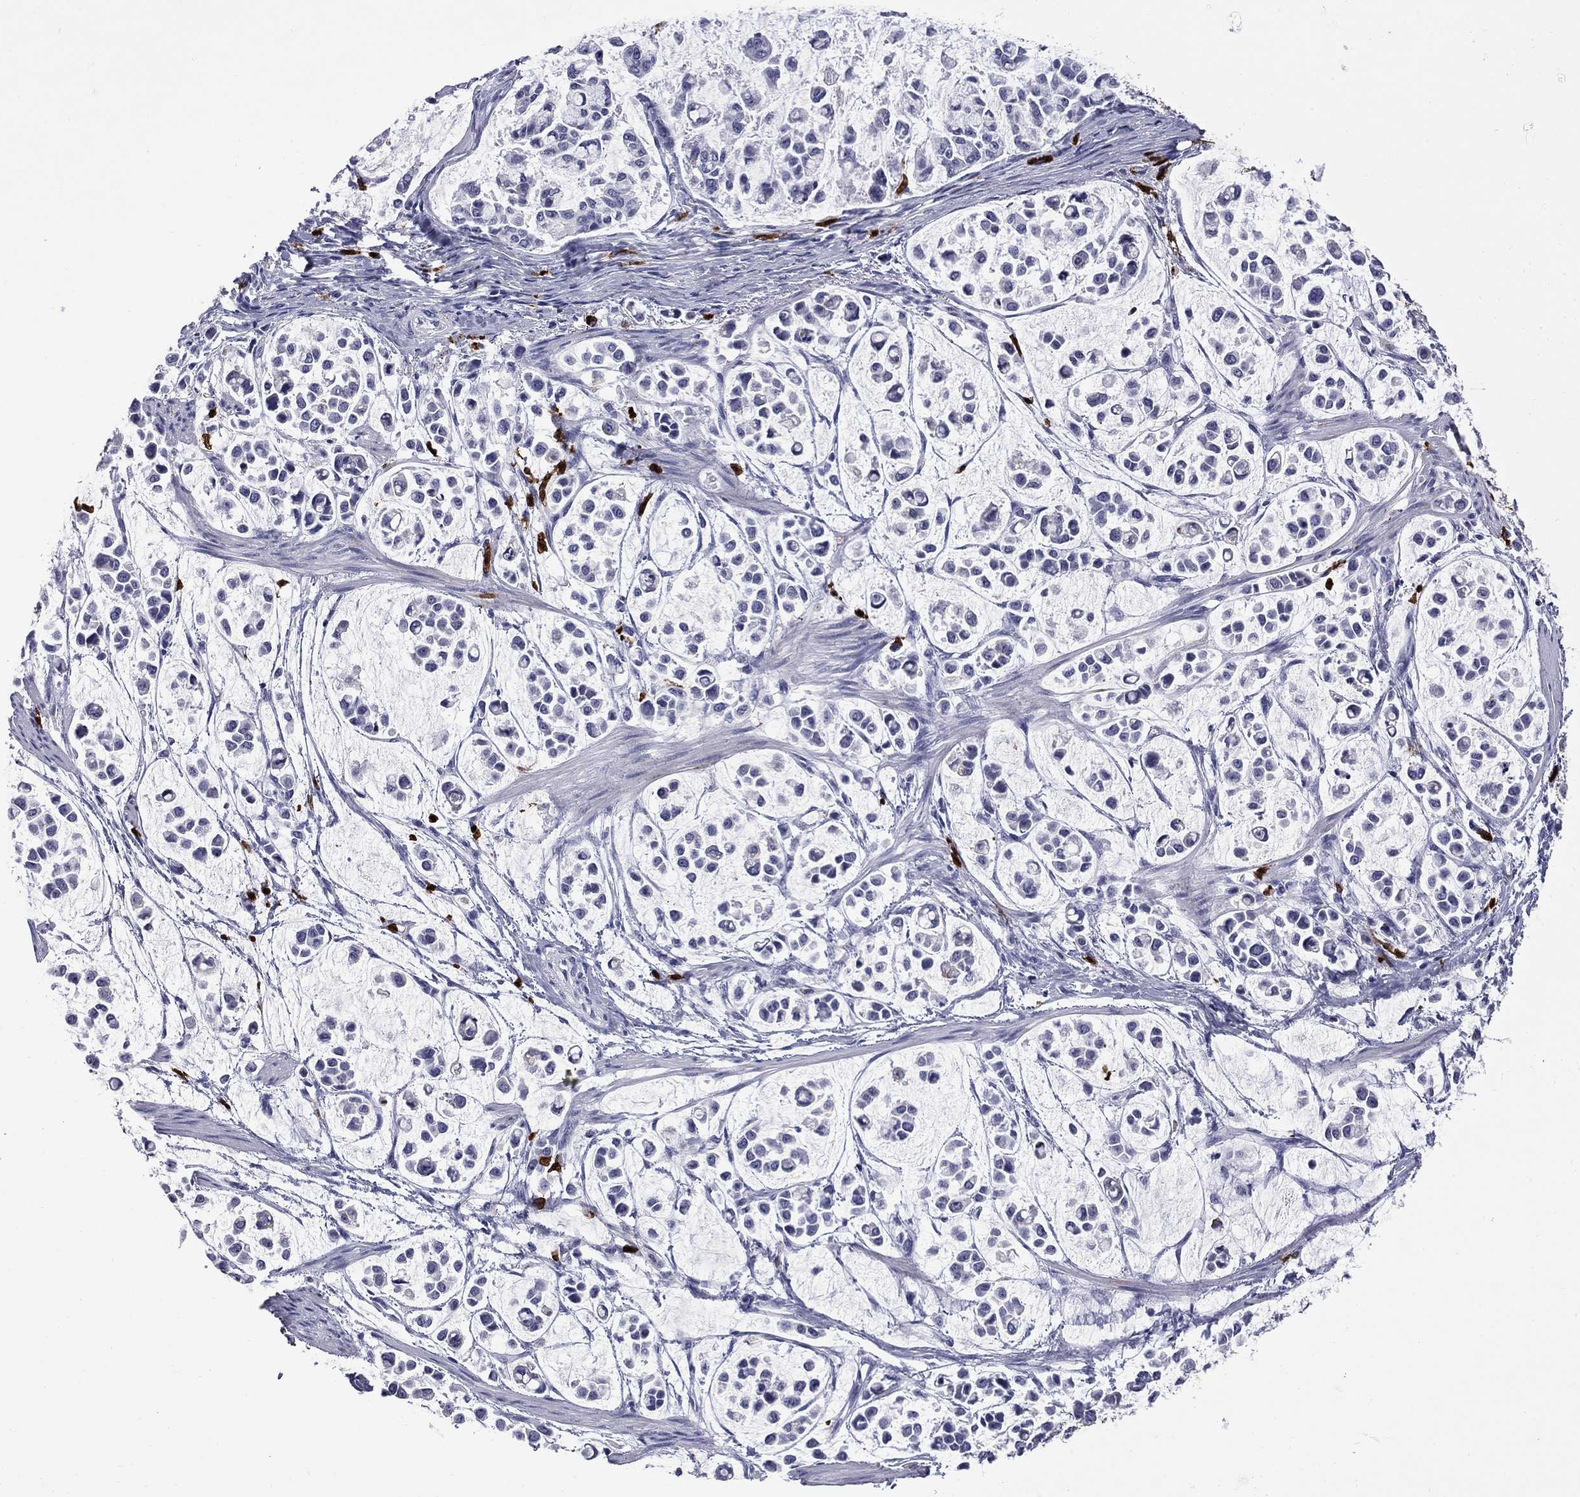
{"staining": {"intensity": "negative", "quantity": "none", "location": "none"}, "tissue": "stomach cancer", "cell_type": "Tumor cells", "image_type": "cancer", "snomed": [{"axis": "morphology", "description": "Adenocarcinoma, NOS"}, {"axis": "topography", "description": "Stomach"}], "caption": "This photomicrograph is of stomach adenocarcinoma stained with immunohistochemistry (IHC) to label a protein in brown with the nuclei are counter-stained blue. There is no positivity in tumor cells.", "gene": "TRIM29", "patient": {"sex": "male", "age": 82}}